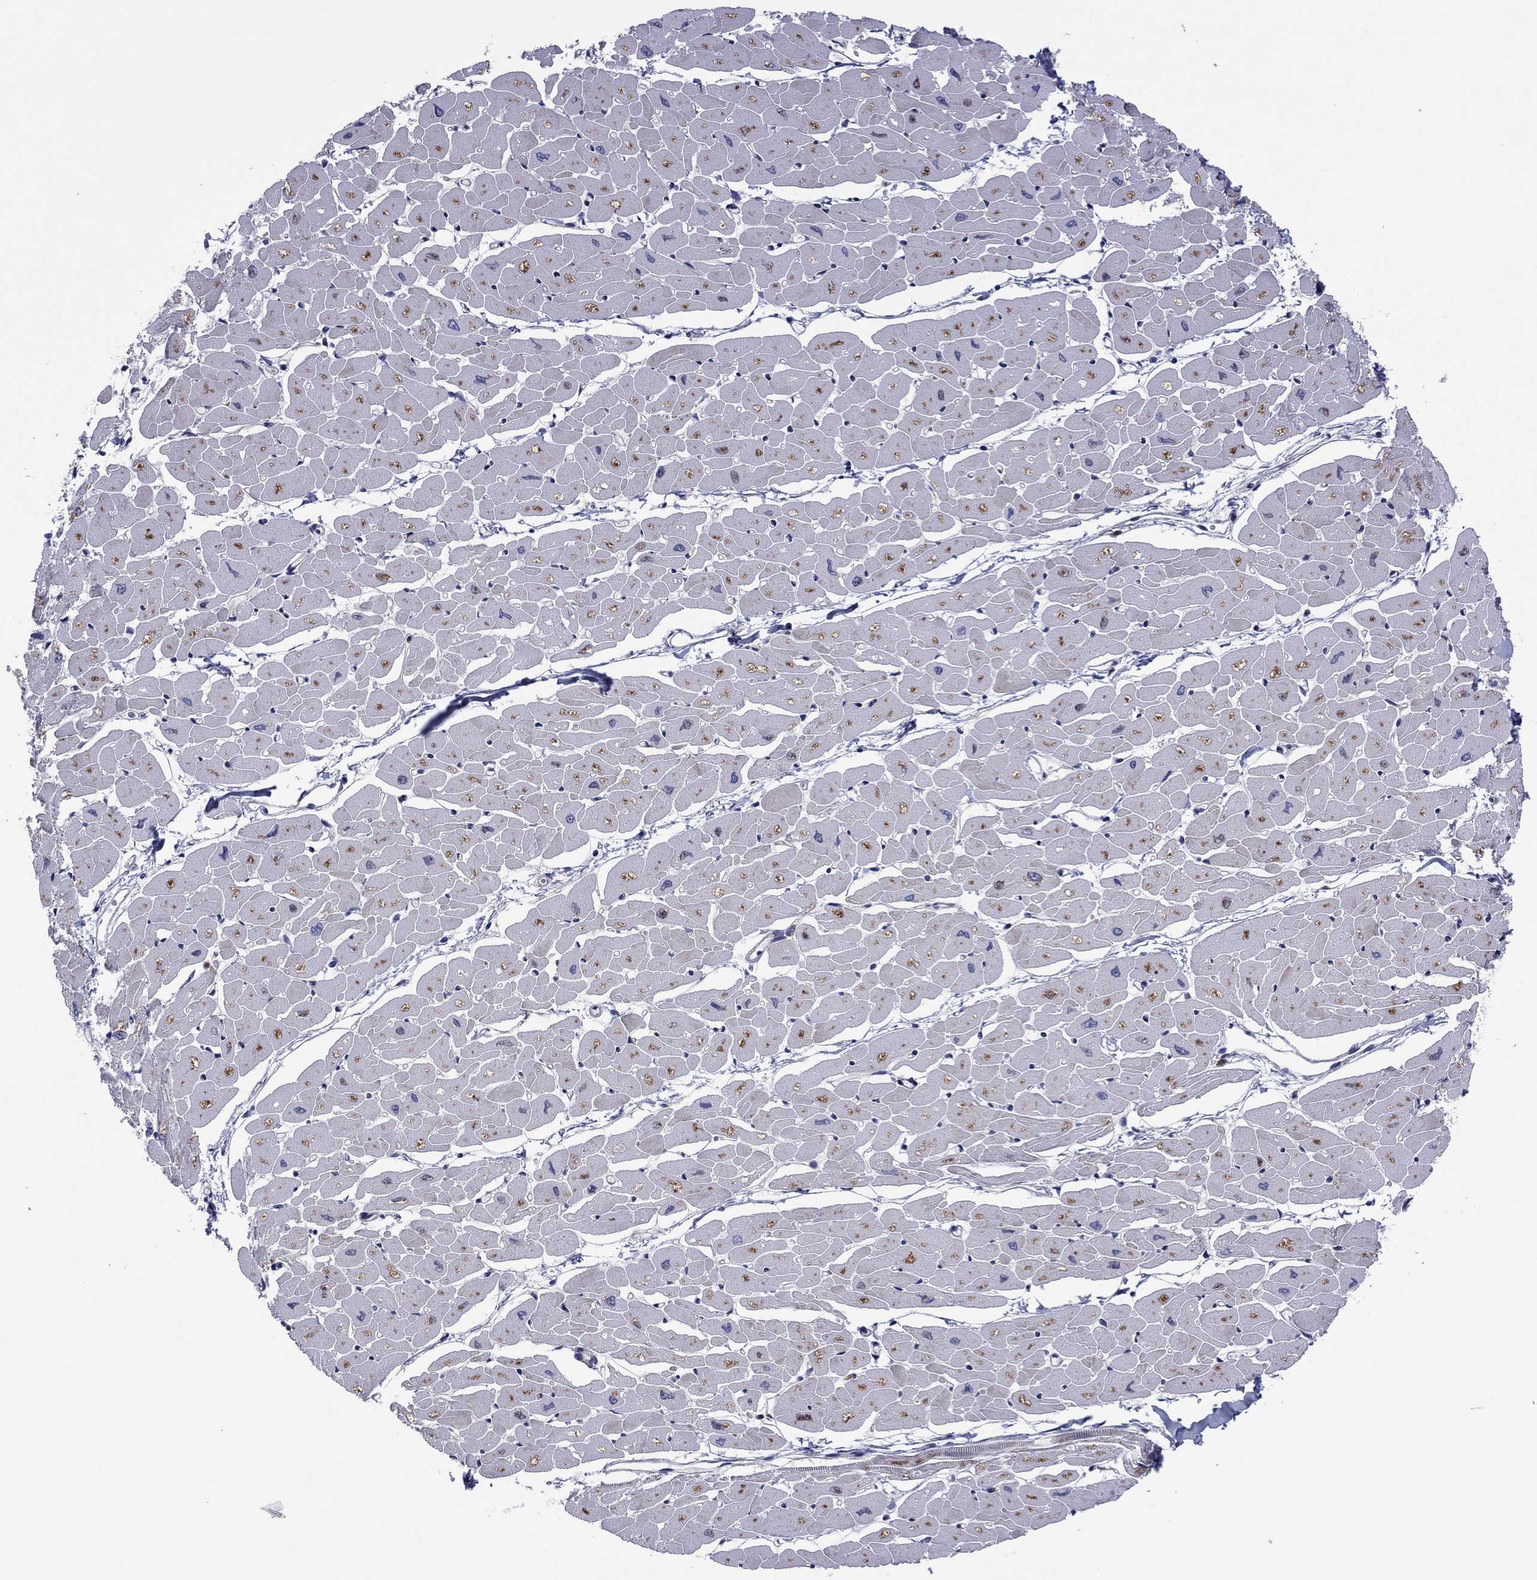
{"staining": {"intensity": "negative", "quantity": "none", "location": "none"}, "tissue": "heart muscle", "cell_type": "Cardiomyocytes", "image_type": "normal", "snomed": [{"axis": "morphology", "description": "Normal tissue, NOS"}, {"axis": "topography", "description": "Heart"}], "caption": "This is a image of immunohistochemistry (IHC) staining of unremarkable heart muscle, which shows no expression in cardiomyocytes.", "gene": "GPR155", "patient": {"sex": "male", "age": 57}}